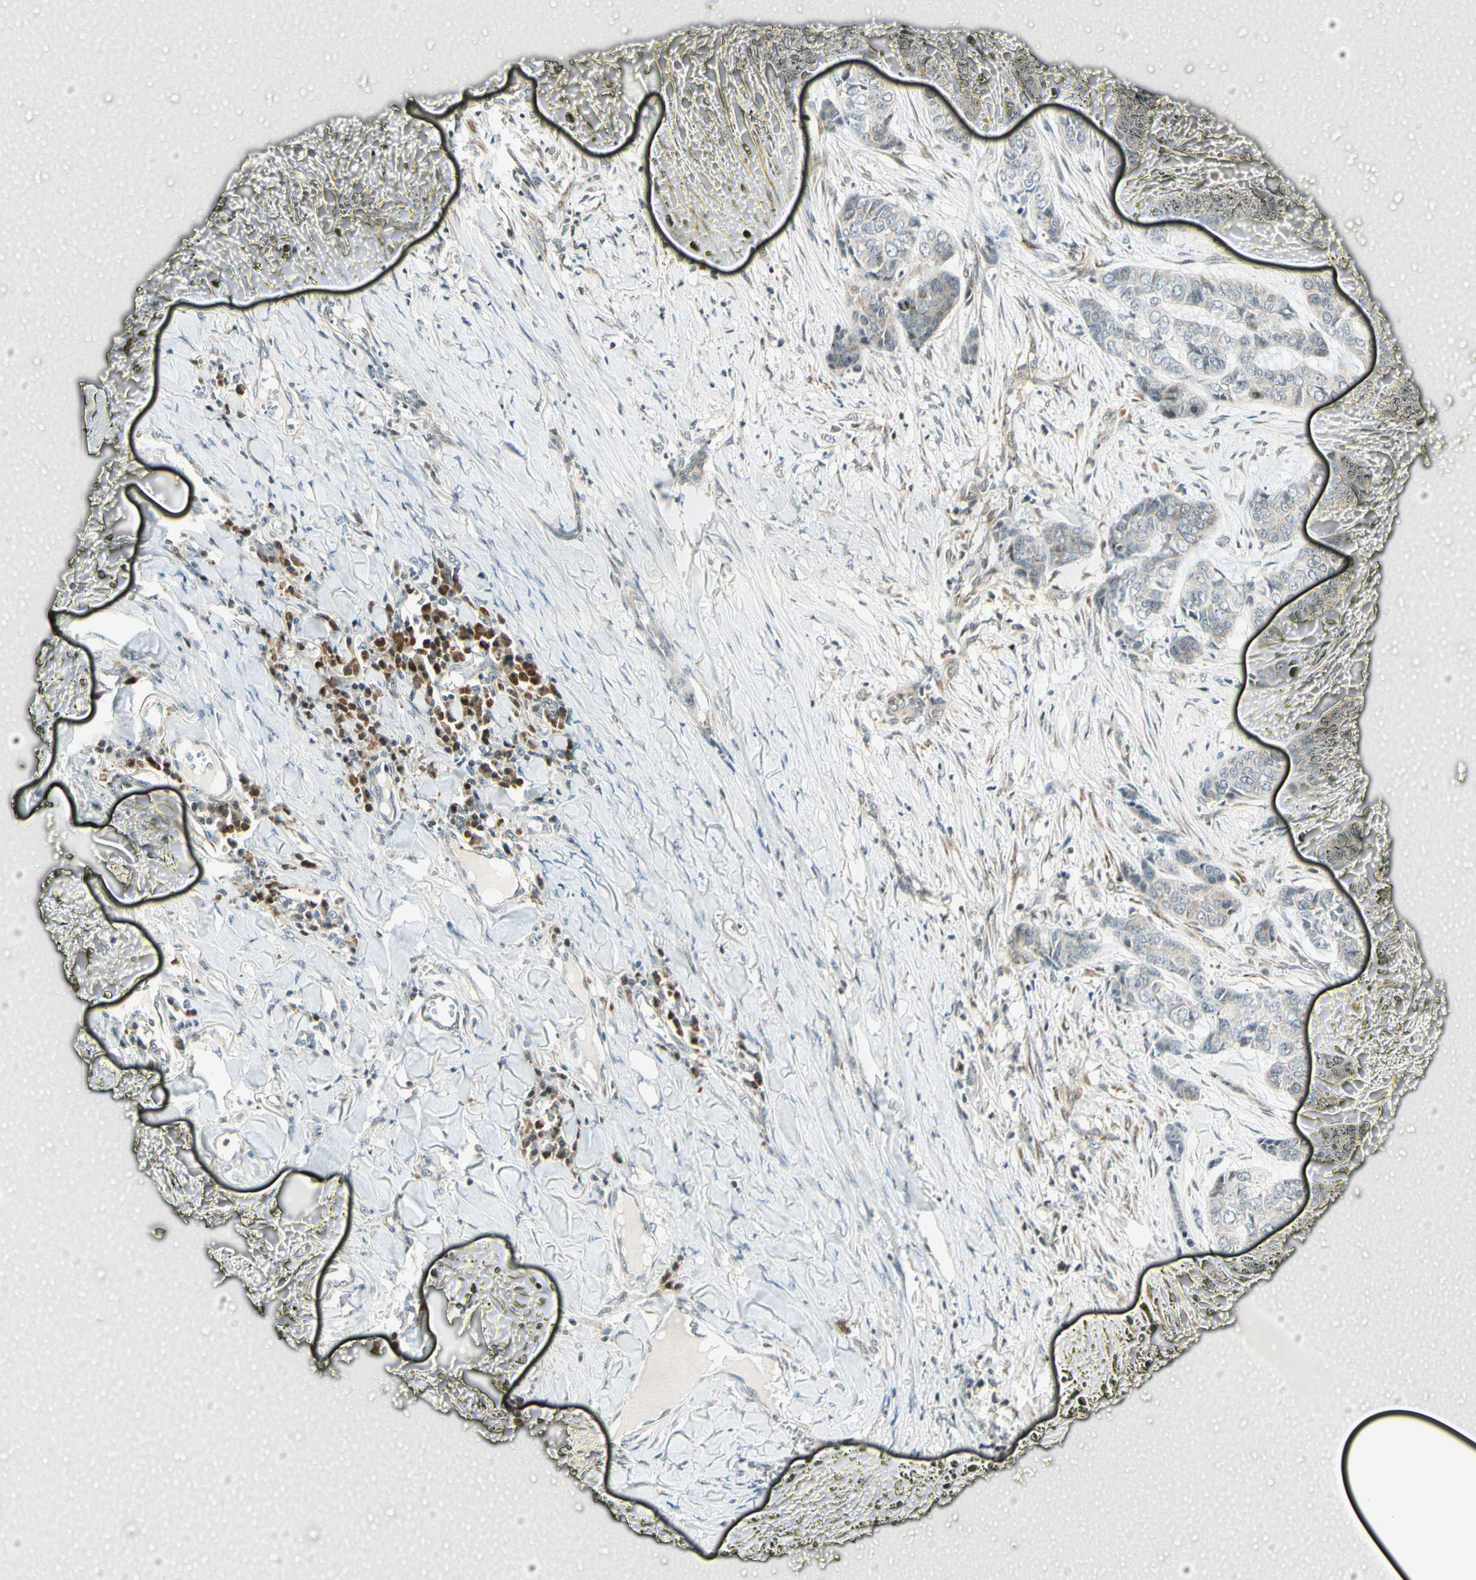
{"staining": {"intensity": "negative", "quantity": "none", "location": "none"}, "tissue": "skin cancer", "cell_type": "Tumor cells", "image_type": "cancer", "snomed": [{"axis": "morphology", "description": "Basal cell carcinoma"}, {"axis": "topography", "description": "Skin"}], "caption": "Tumor cells are negative for protein expression in human skin cancer.", "gene": "TPT1", "patient": {"sex": "female", "age": 64}}